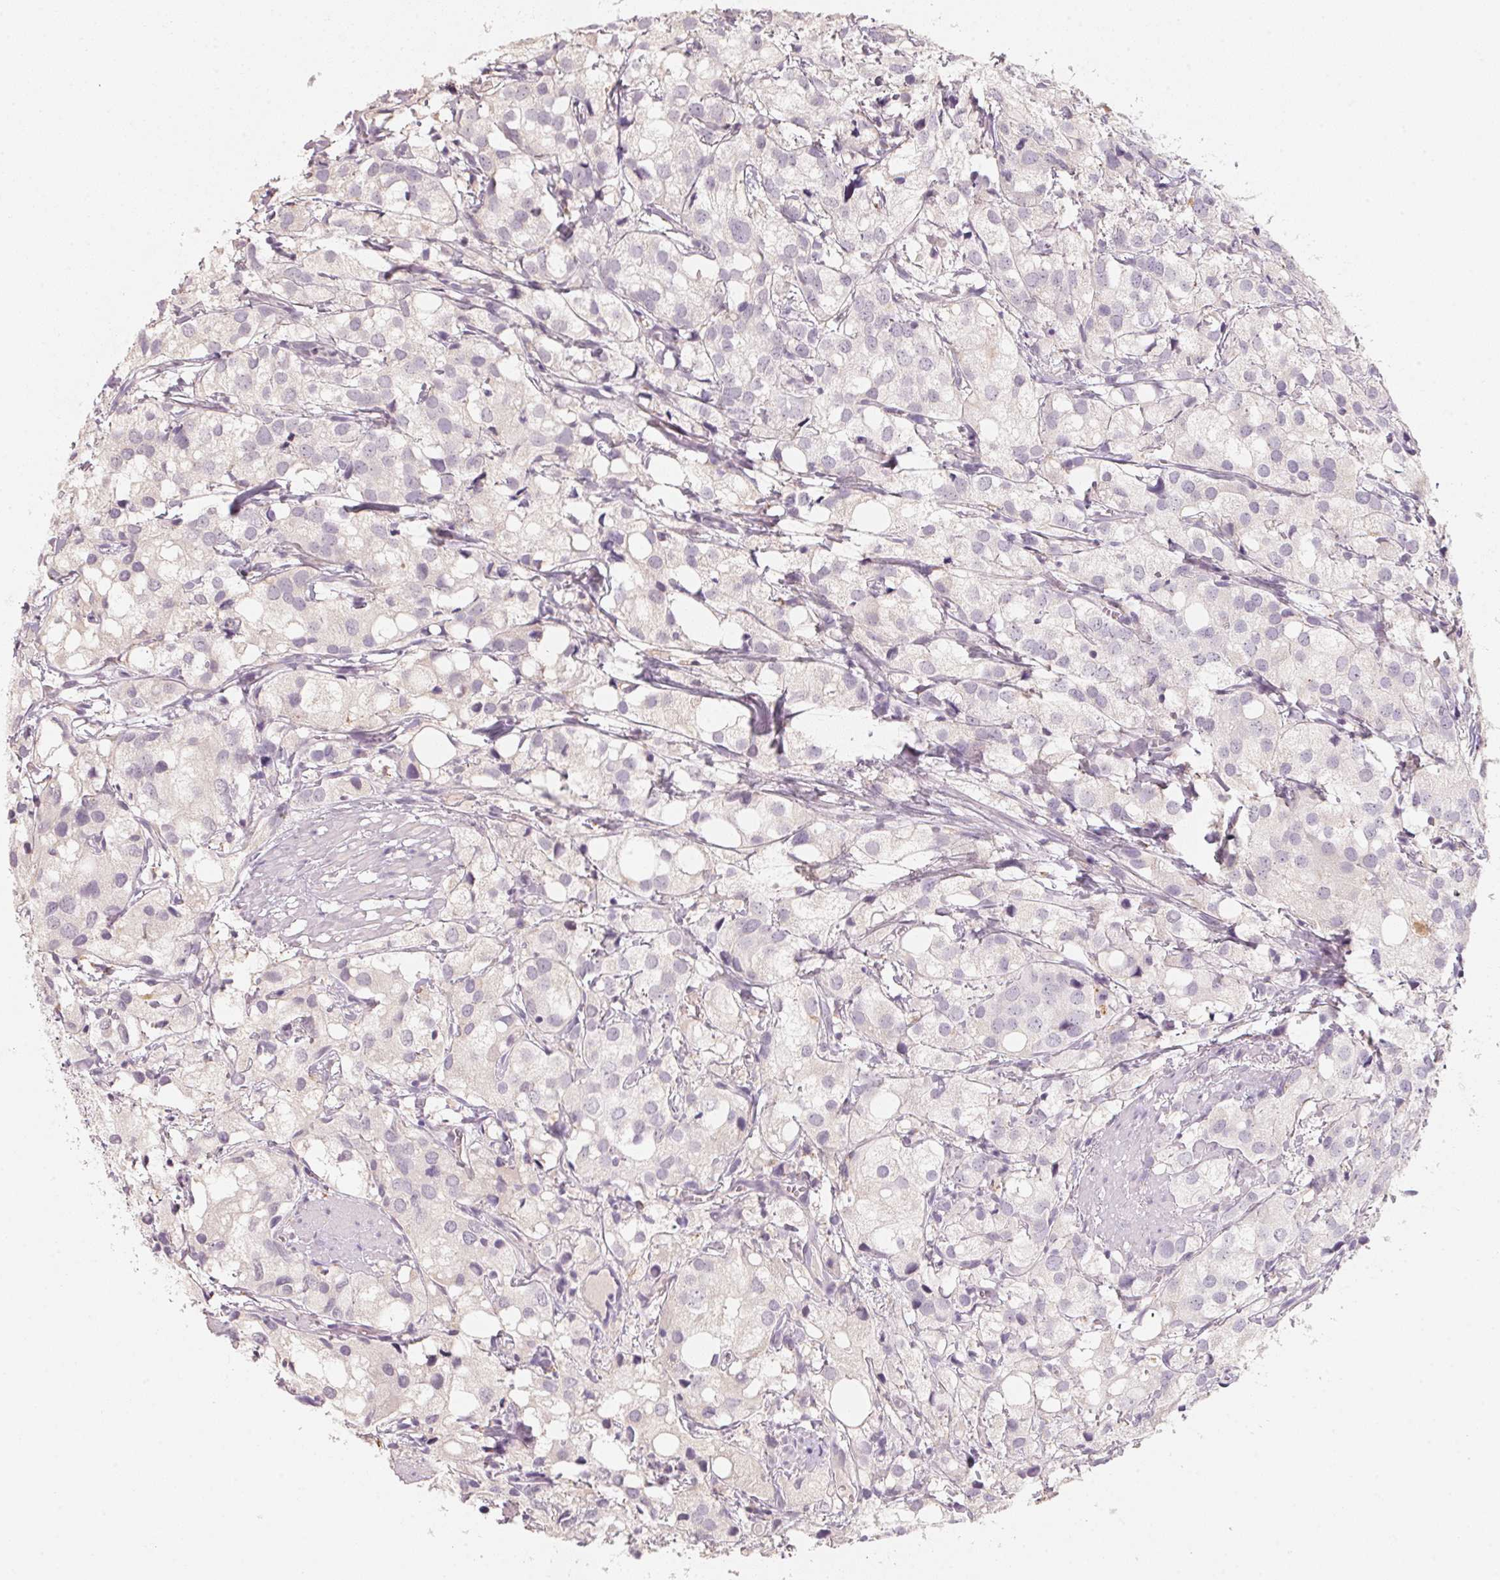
{"staining": {"intensity": "negative", "quantity": "none", "location": "none"}, "tissue": "prostate cancer", "cell_type": "Tumor cells", "image_type": "cancer", "snomed": [{"axis": "morphology", "description": "Adenocarcinoma, High grade"}, {"axis": "topography", "description": "Prostate"}], "caption": "There is no significant expression in tumor cells of prostate adenocarcinoma (high-grade). Brightfield microscopy of immunohistochemistry stained with DAB (brown) and hematoxylin (blue), captured at high magnification.", "gene": "TREH", "patient": {"sex": "male", "age": 86}}